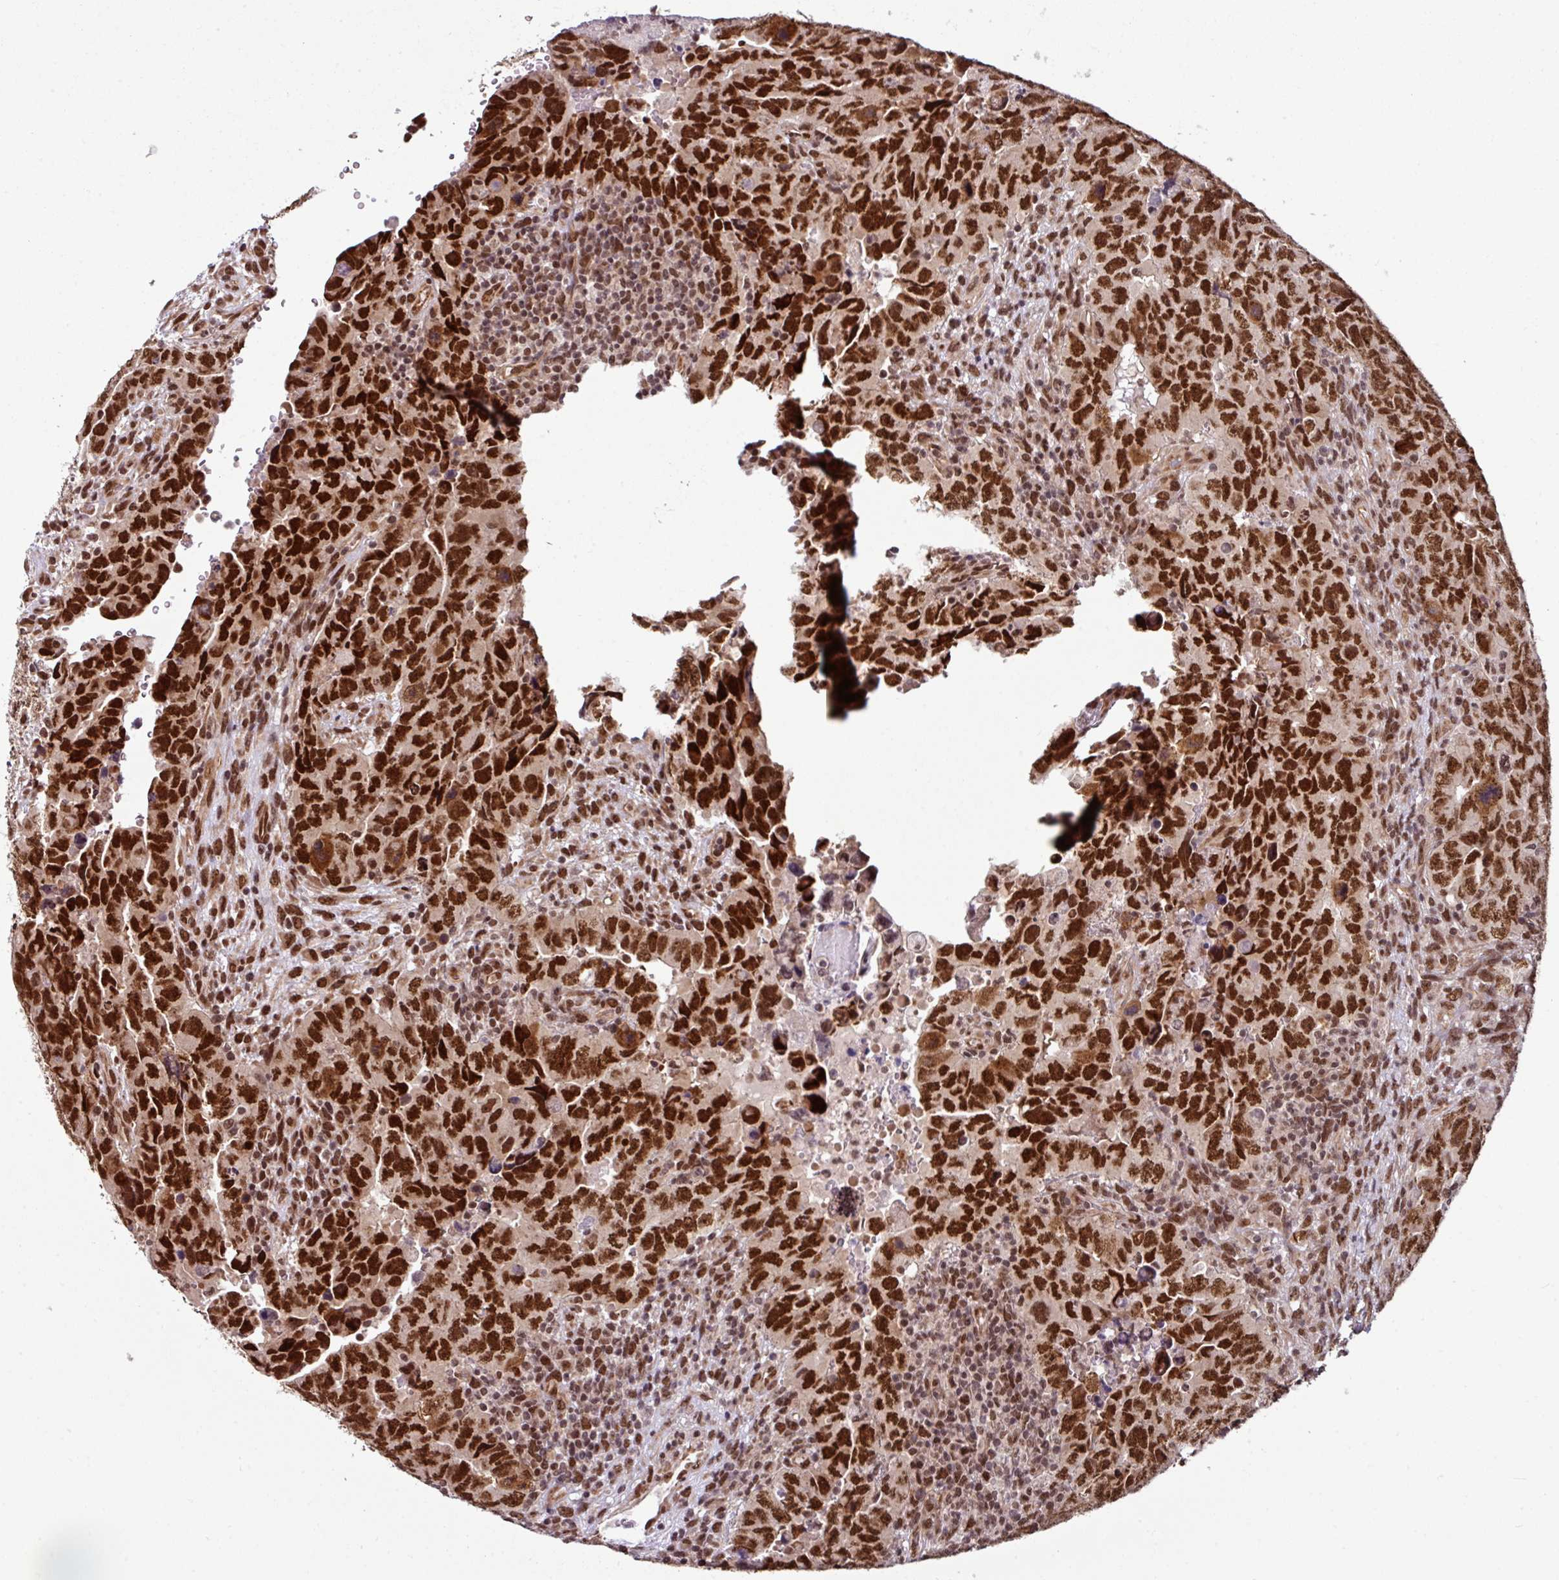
{"staining": {"intensity": "strong", "quantity": ">75%", "location": "nuclear"}, "tissue": "testis cancer", "cell_type": "Tumor cells", "image_type": "cancer", "snomed": [{"axis": "morphology", "description": "Carcinoma, Embryonal, NOS"}, {"axis": "topography", "description": "Testis"}], "caption": "Human testis cancer (embryonal carcinoma) stained with a protein marker displays strong staining in tumor cells.", "gene": "MORF4L2", "patient": {"sex": "male", "age": 24}}